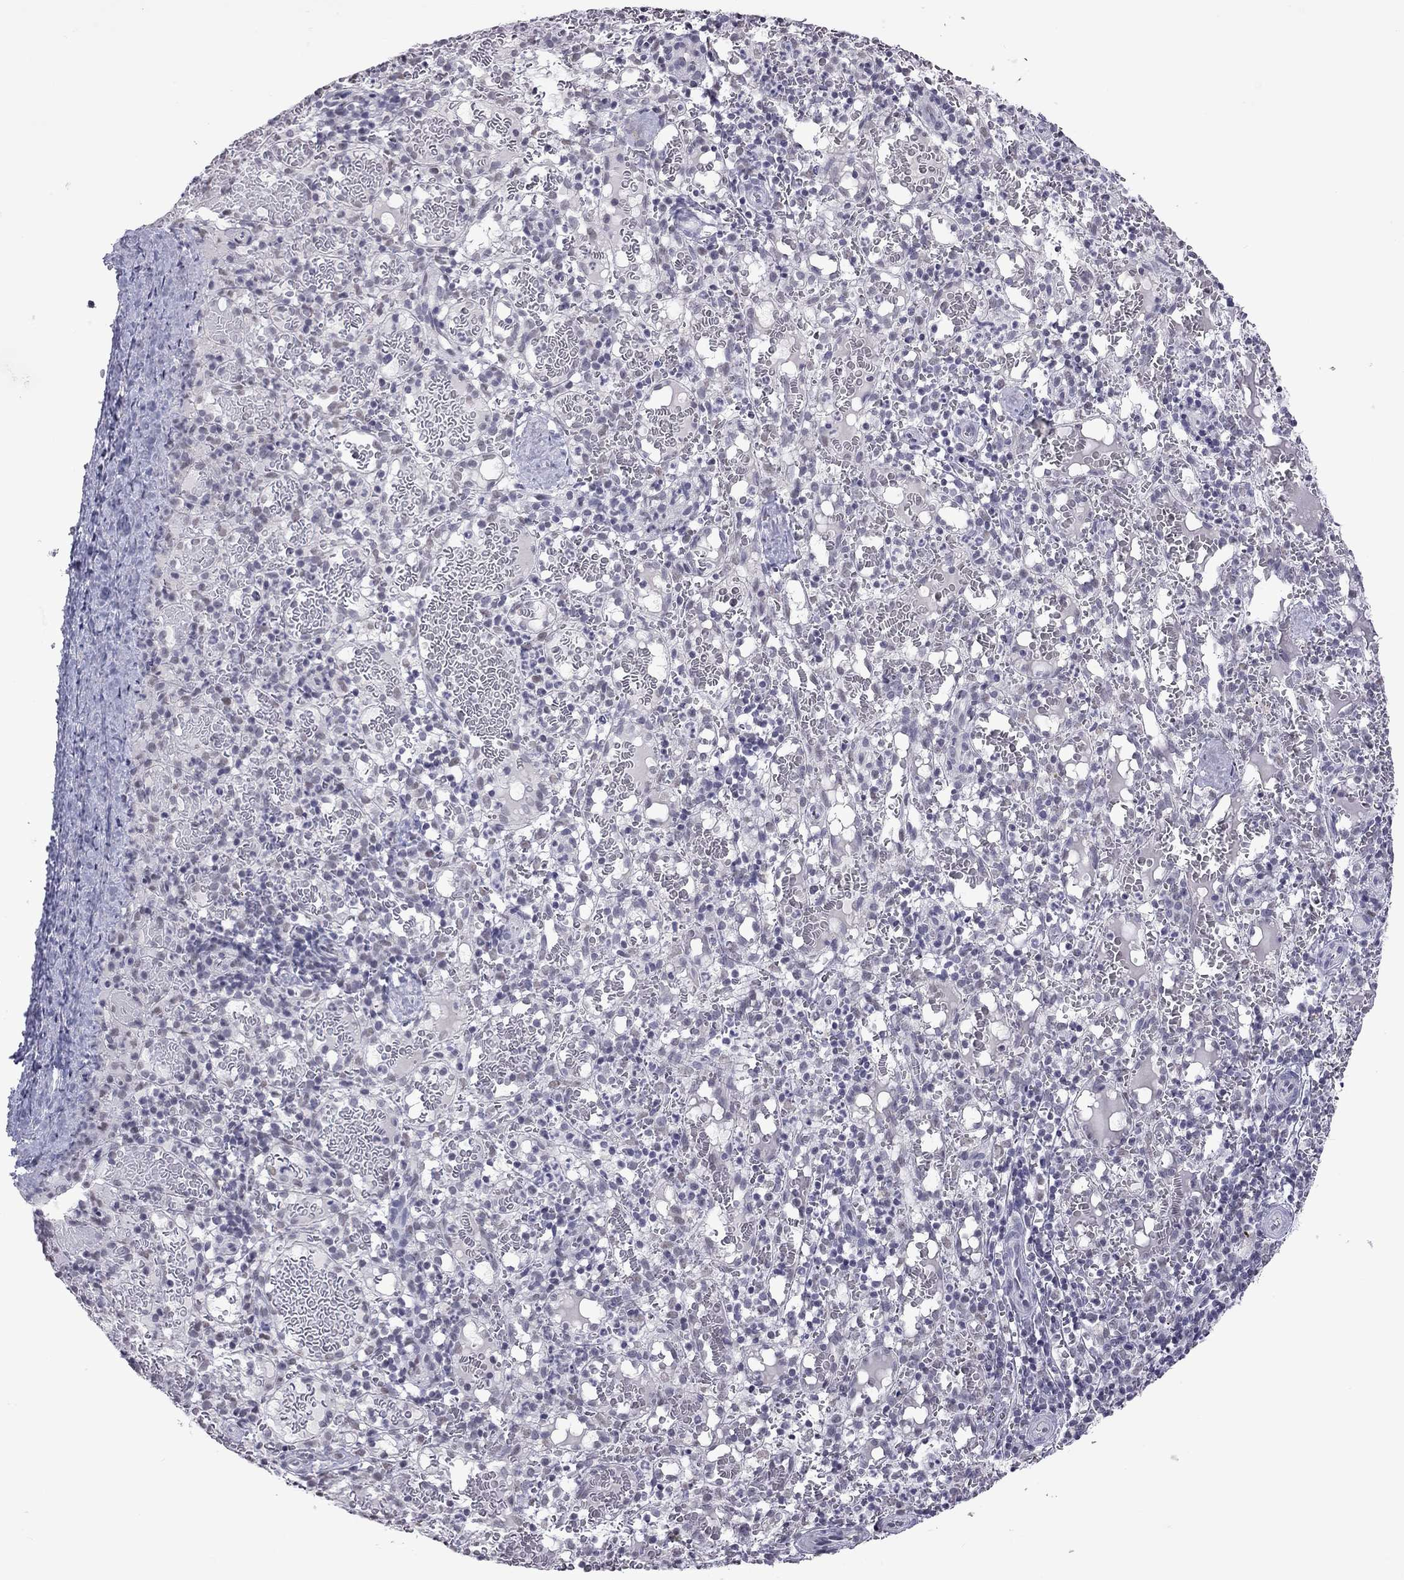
{"staining": {"intensity": "negative", "quantity": "none", "location": "none"}, "tissue": "spleen", "cell_type": "Cells in red pulp", "image_type": "normal", "snomed": [{"axis": "morphology", "description": "Normal tissue, NOS"}, {"axis": "topography", "description": "Spleen"}], "caption": "Immunohistochemical staining of normal human spleen shows no significant expression in cells in red pulp. (DAB (3,3'-diaminobenzidine) IHC, high magnification).", "gene": "PPP1R3A", "patient": {"sex": "male", "age": 11}}